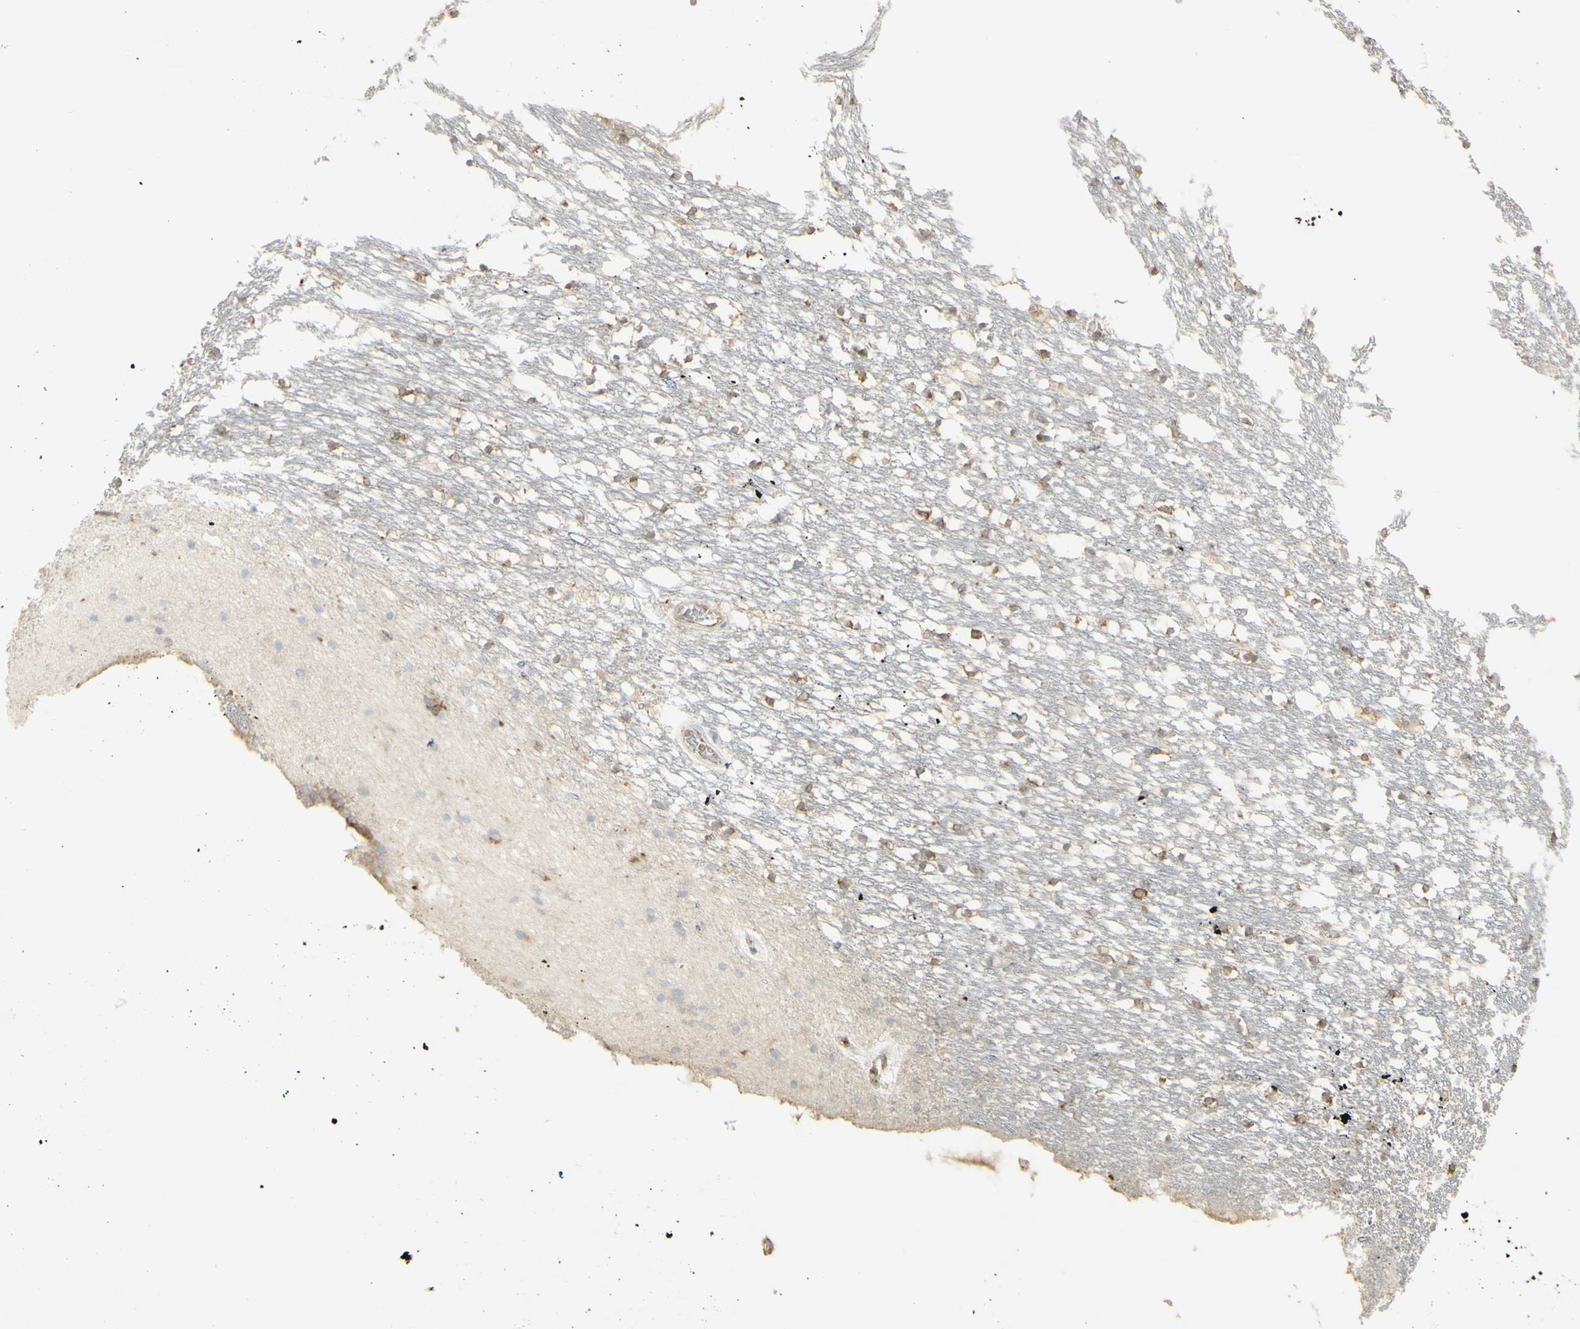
{"staining": {"intensity": "moderate", "quantity": "25%-75%", "location": "cytoplasmic/membranous"}, "tissue": "caudate", "cell_type": "Glial cells", "image_type": "normal", "snomed": [{"axis": "morphology", "description": "Normal tissue, NOS"}, {"axis": "topography", "description": "Lateral ventricle wall"}], "caption": "A brown stain labels moderate cytoplasmic/membranous expression of a protein in glial cells of benign caudate. The protein is stained brown, and the nuclei are stained in blue (DAB (3,3'-diaminobenzidine) IHC with brightfield microscopy, high magnification).", "gene": "EEF1B2", "patient": {"sex": "male", "age": 45}}